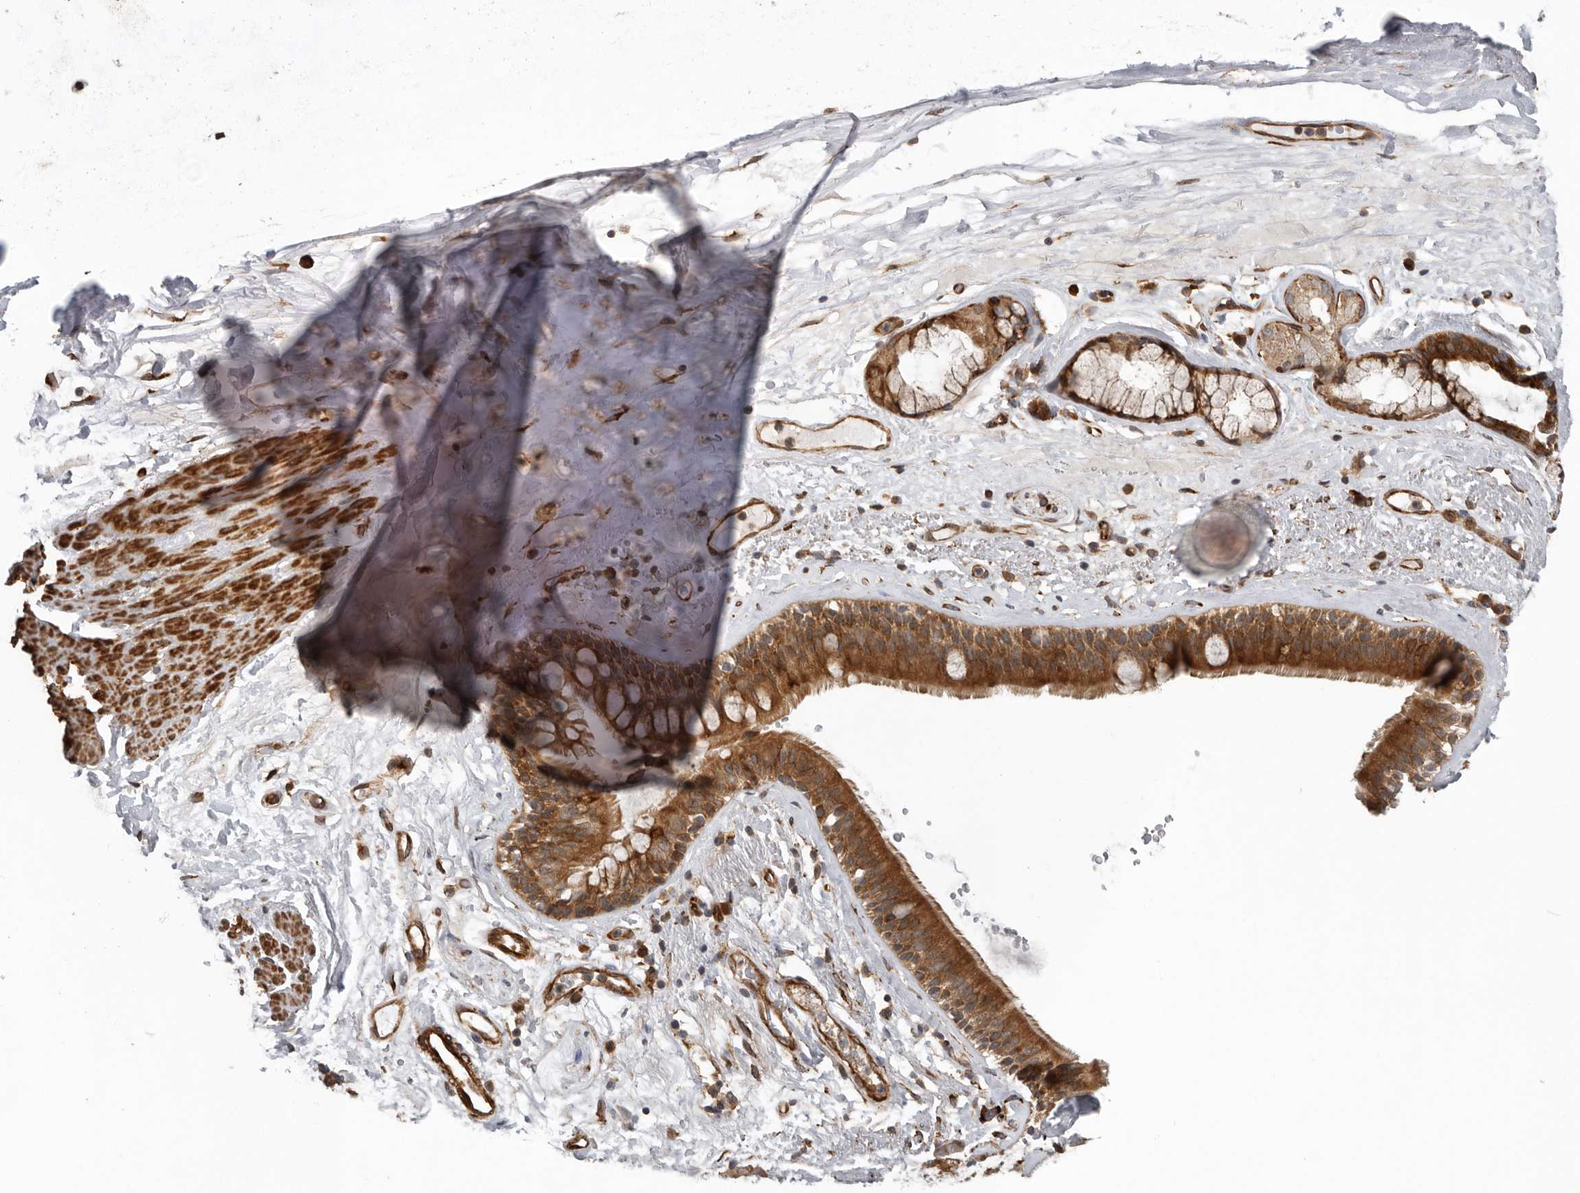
{"staining": {"intensity": "weak", "quantity": ">75%", "location": "cytoplasmic/membranous"}, "tissue": "adipose tissue", "cell_type": "Adipocytes", "image_type": "normal", "snomed": [{"axis": "morphology", "description": "Normal tissue, NOS"}, {"axis": "topography", "description": "Cartilage tissue"}], "caption": "Immunohistochemical staining of benign adipose tissue demonstrates >75% levels of weak cytoplasmic/membranous protein staining in approximately >75% of adipocytes. (DAB IHC with brightfield microscopy, high magnification).", "gene": "CEP350", "patient": {"sex": "female", "age": 63}}